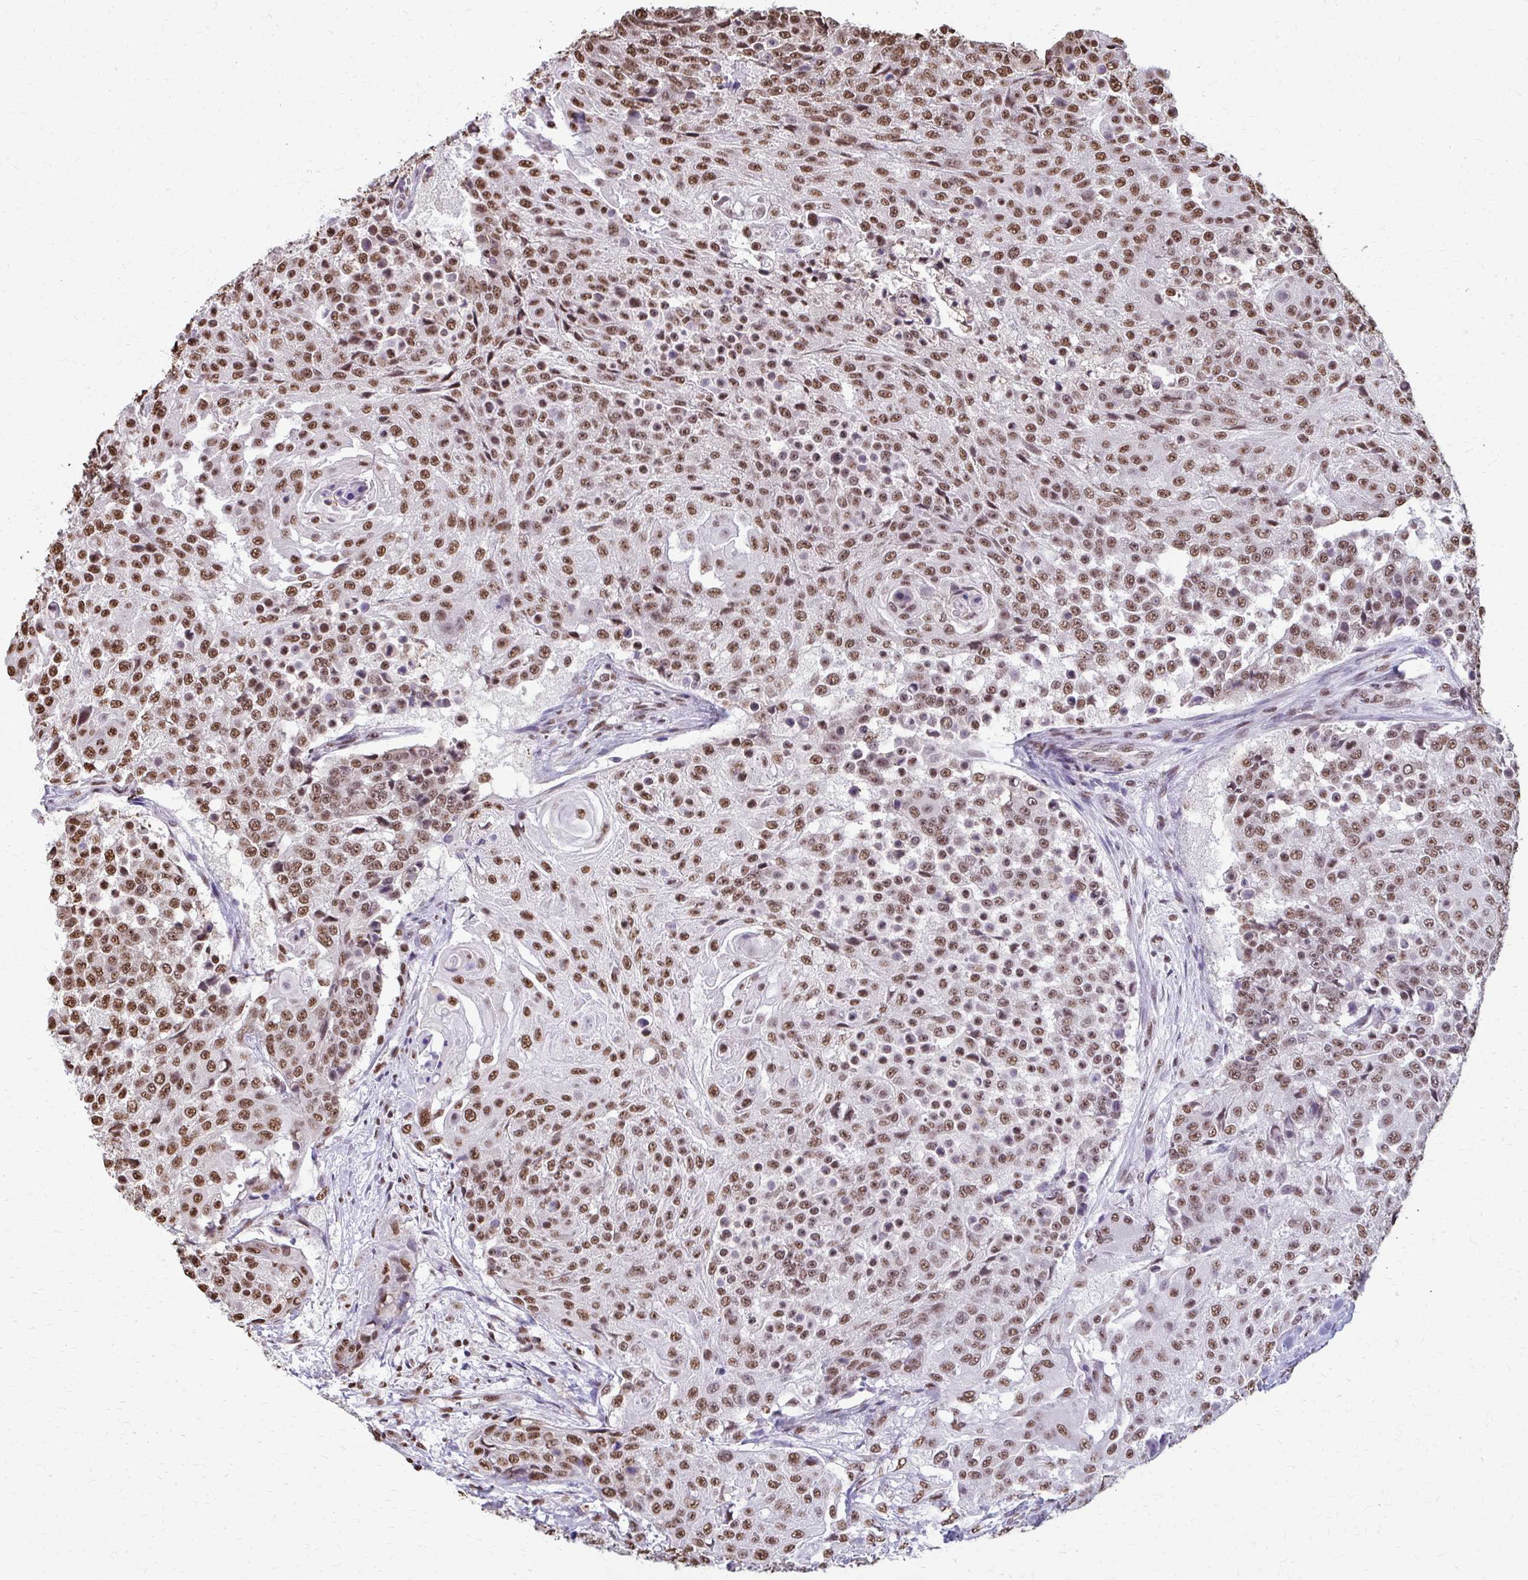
{"staining": {"intensity": "moderate", "quantity": ">75%", "location": "nuclear"}, "tissue": "urothelial cancer", "cell_type": "Tumor cells", "image_type": "cancer", "snomed": [{"axis": "morphology", "description": "Urothelial carcinoma, High grade"}, {"axis": "topography", "description": "Urinary bladder"}], "caption": "High-grade urothelial carcinoma was stained to show a protein in brown. There is medium levels of moderate nuclear positivity in approximately >75% of tumor cells. The staining was performed using DAB, with brown indicating positive protein expression. Nuclei are stained blue with hematoxylin.", "gene": "SNRPA", "patient": {"sex": "female", "age": 63}}